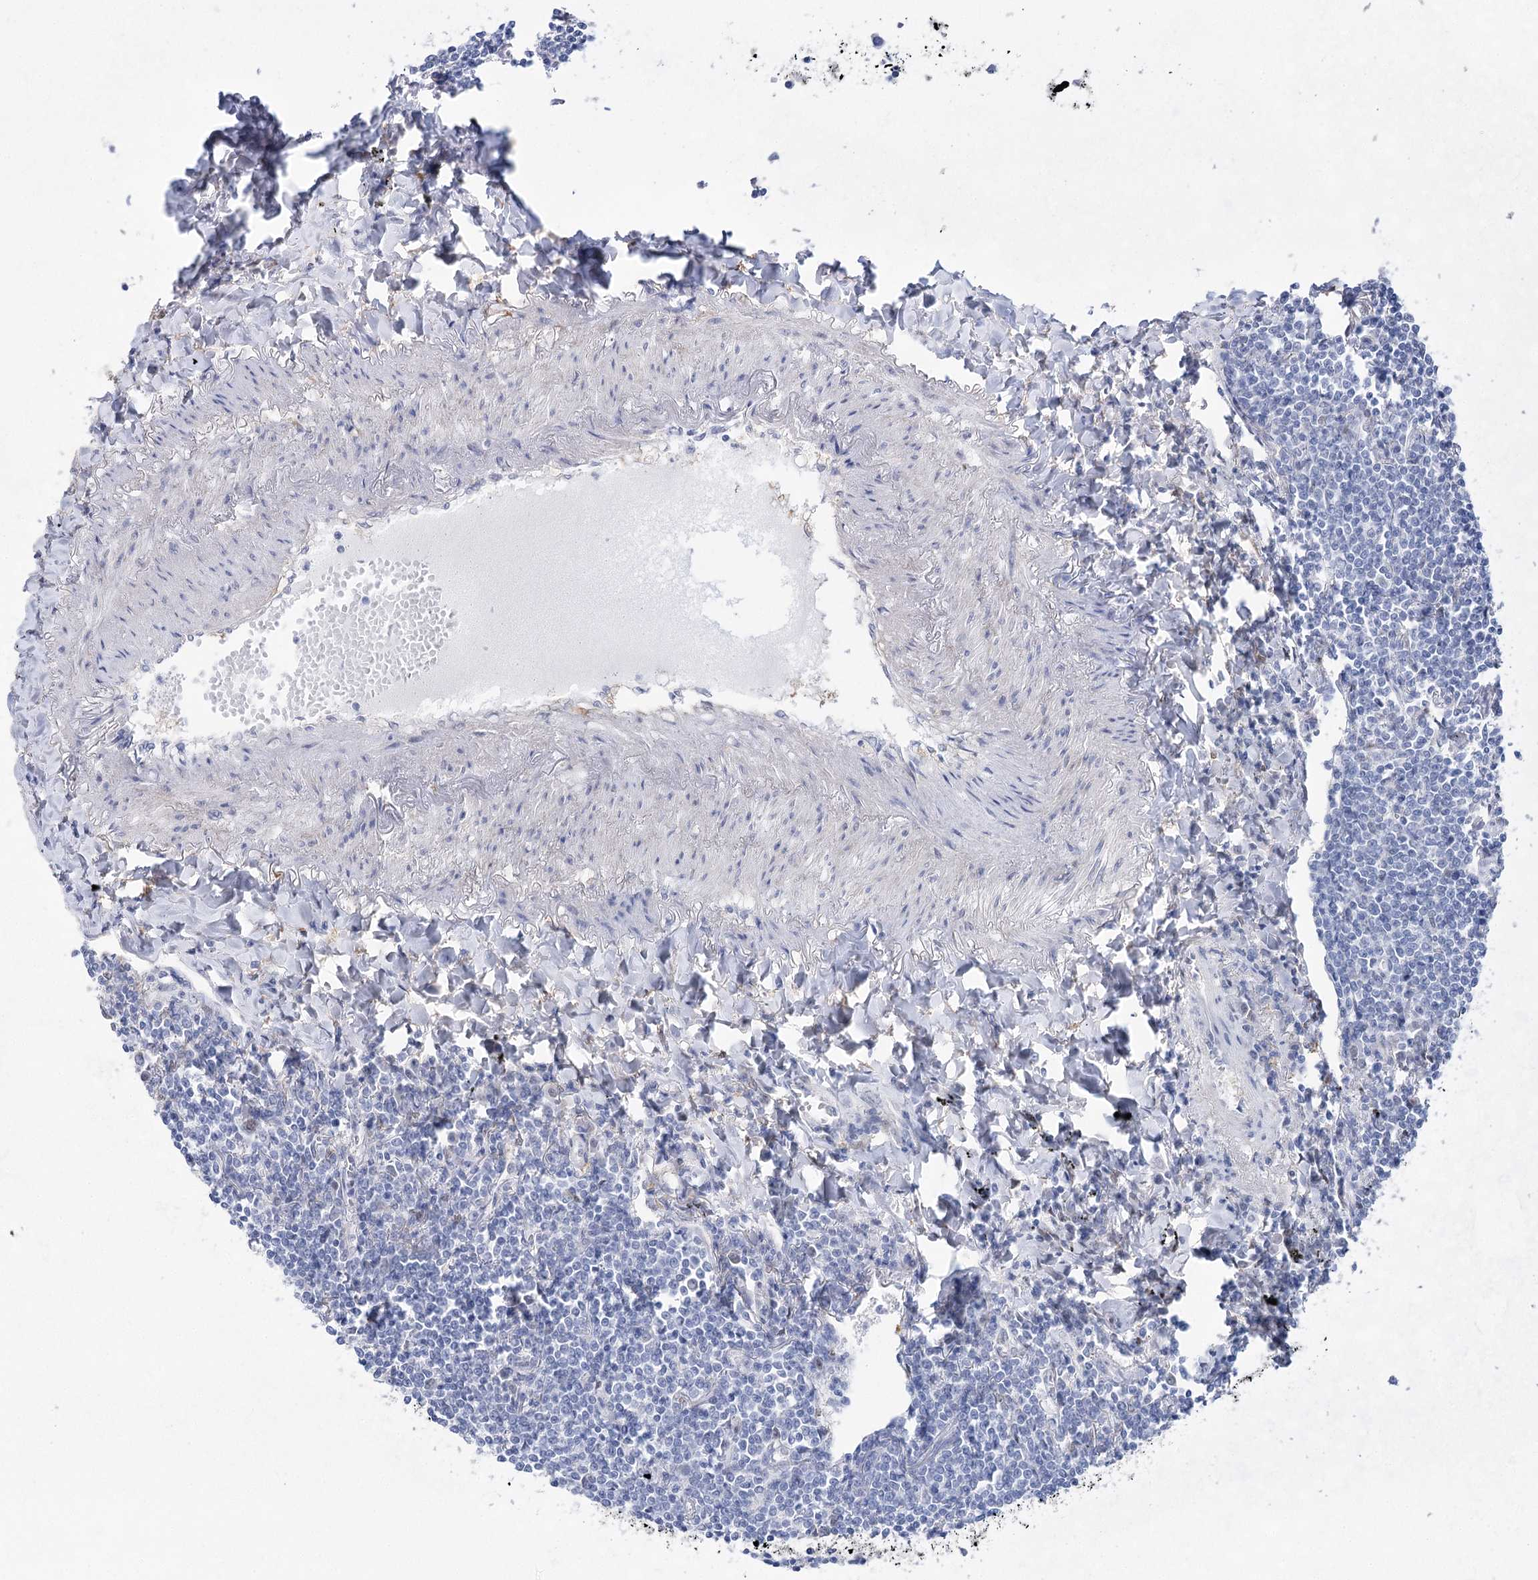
{"staining": {"intensity": "negative", "quantity": "none", "location": "none"}, "tissue": "lymphoma", "cell_type": "Tumor cells", "image_type": "cancer", "snomed": [{"axis": "morphology", "description": "Malignant lymphoma, non-Hodgkin's type, Low grade"}, {"axis": "topography", "description": "Lung"}], "caption": "This is a micrograph of immunohistochemistry (IHC) staining of lymphoma, which shows no staining in tumor cells.", "gene": "UGDH", "patient": {"sex": "female", "age": 71}}